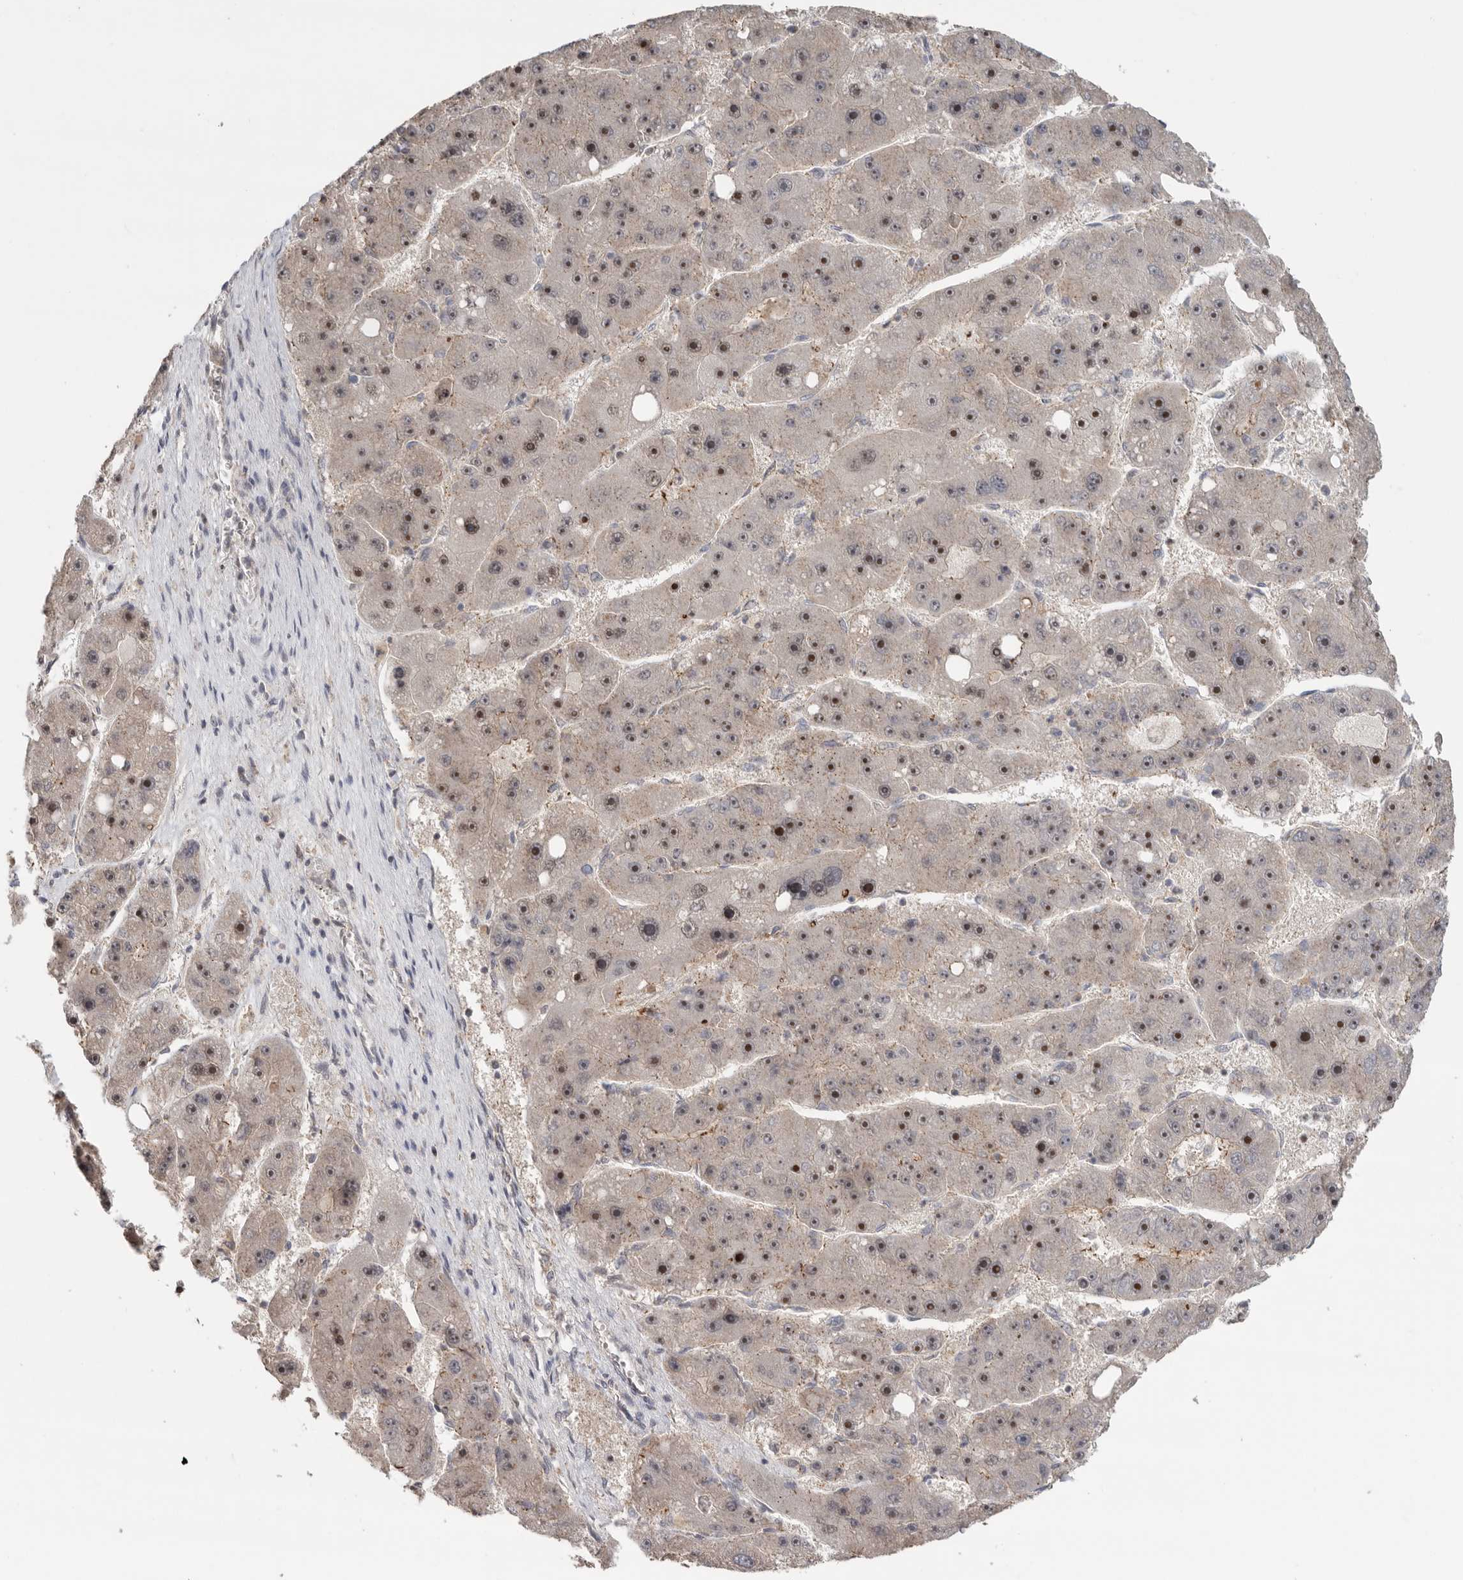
{"staining": {"intensity": "moderate", "quantity": "25%-75%", "location": "nuclear"}, "tissue": "liver cancer", "cell_type": "Tumor cells", "image_type": "cancer", "snomed": [{"axis": "morphology", "description": "Carcinoma, Hepatocellular, NOS"}, {"axis": "topography", "description": "Liver"}], "caption": "Tumor cells demonstrate moderate nuclear expression in approximately 25%-75% of cells in hepatocellular carcinoma (liver). The staining was performed using DAB to visualize the protein expression in brown, while the nuclei were stained in blue with hematoxylin (Magnification: 20x).", "gene": "KLK5", "patient": {"sex": "female", "age": 61}}